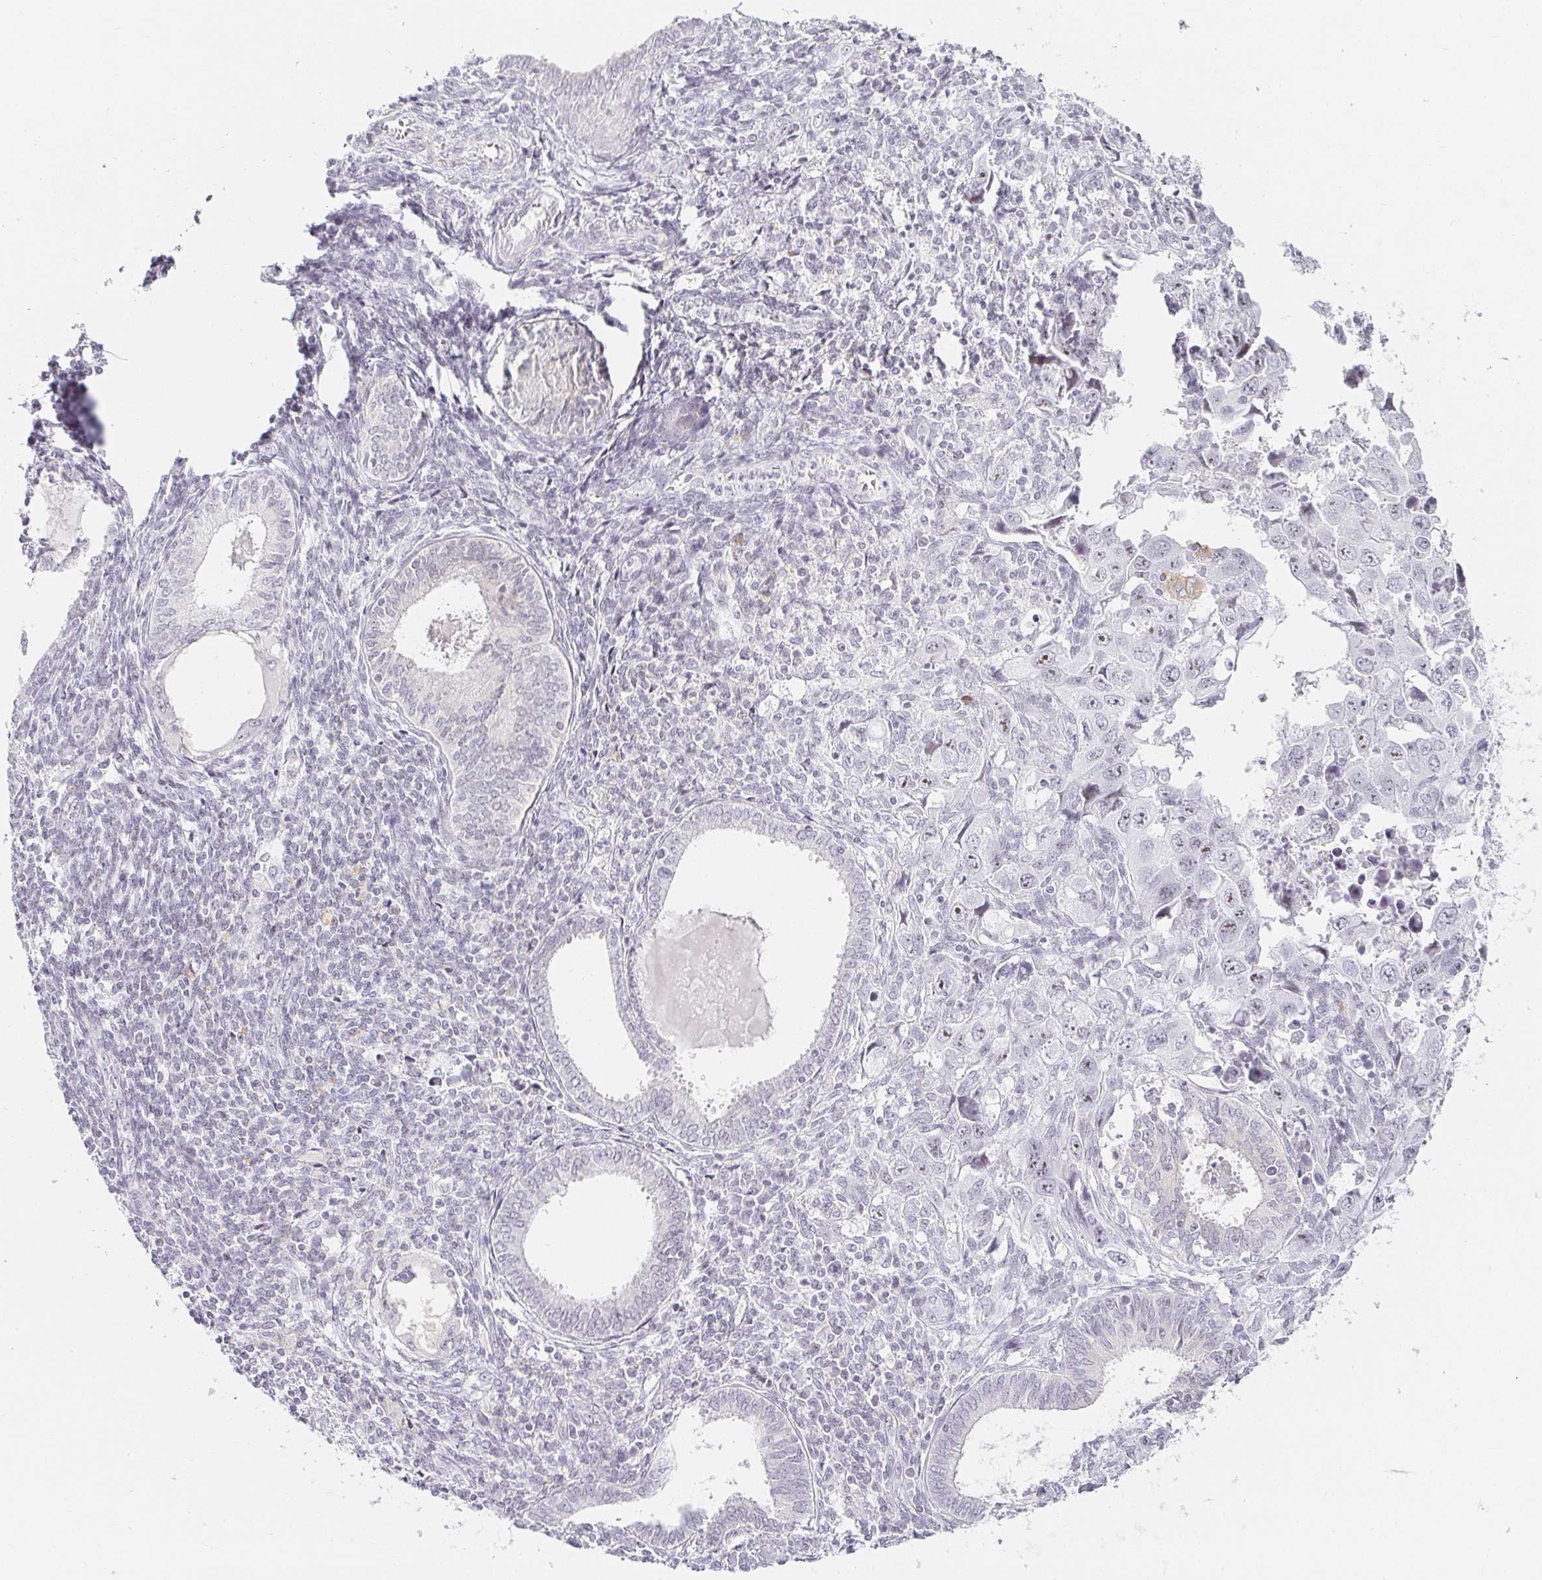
{"staining": {"intensity": "negative", "quantity": "none", "location": "none"}, "tissue": "endometrial cancer", "cell_type": "Tumor cells", "image_type": "cancer", "snomed": [{"axis": "morphology", "description": "Adenocarcinoma, NOS"}, {"axis": "topography", "description": "Uterus"}], "caption": "An image of human endometrial adenocarcinoma is negative for staining in tumor cells.", "gene": "ACAN", "patient": {"sex": "female", "age": 62}}